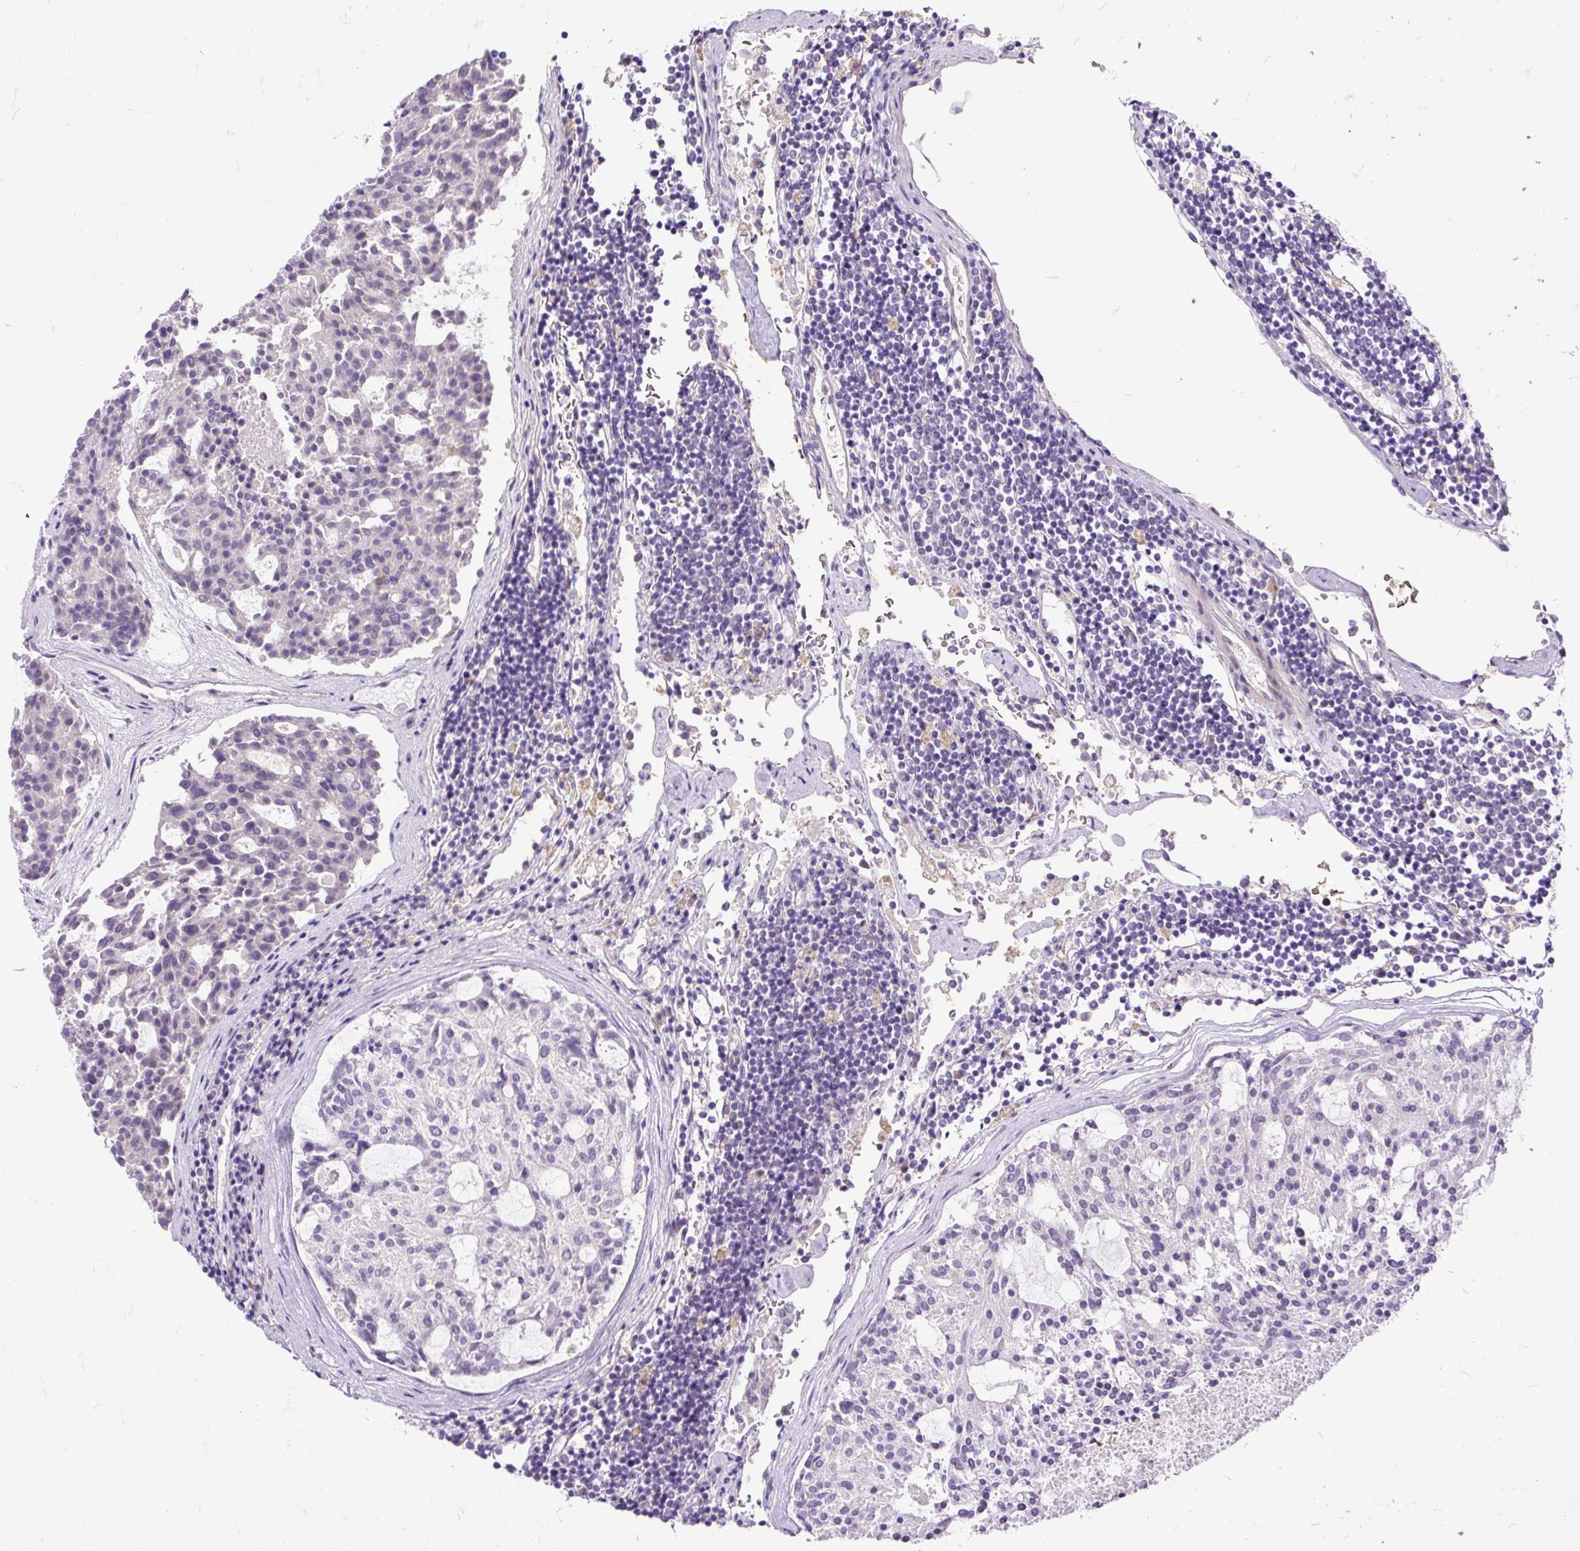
{"staining": {"intensity": "negative", "quantity": "none", "location": "none"}, "tissue": "carcinoid", "cell_type": "Tumor cells", "image_type": "cancer", "snomed": [{"axis": "morphology", "description": "Carcinoid, malignant, NOS"}, {"axis": "topography", "description": "Pancreas"}], "caption": "A high-resolution image shows IHC staining of carcinoid, which reveals no significant staining in tumor cells. The staining was performed using DAB to visualize the protein expression in brown, while the nuclei were stained in blue with hematoxylin (Magnification: 20x).", "gene": "KRTAP20-3", "patient": {"sex": "female", "age": 54}}